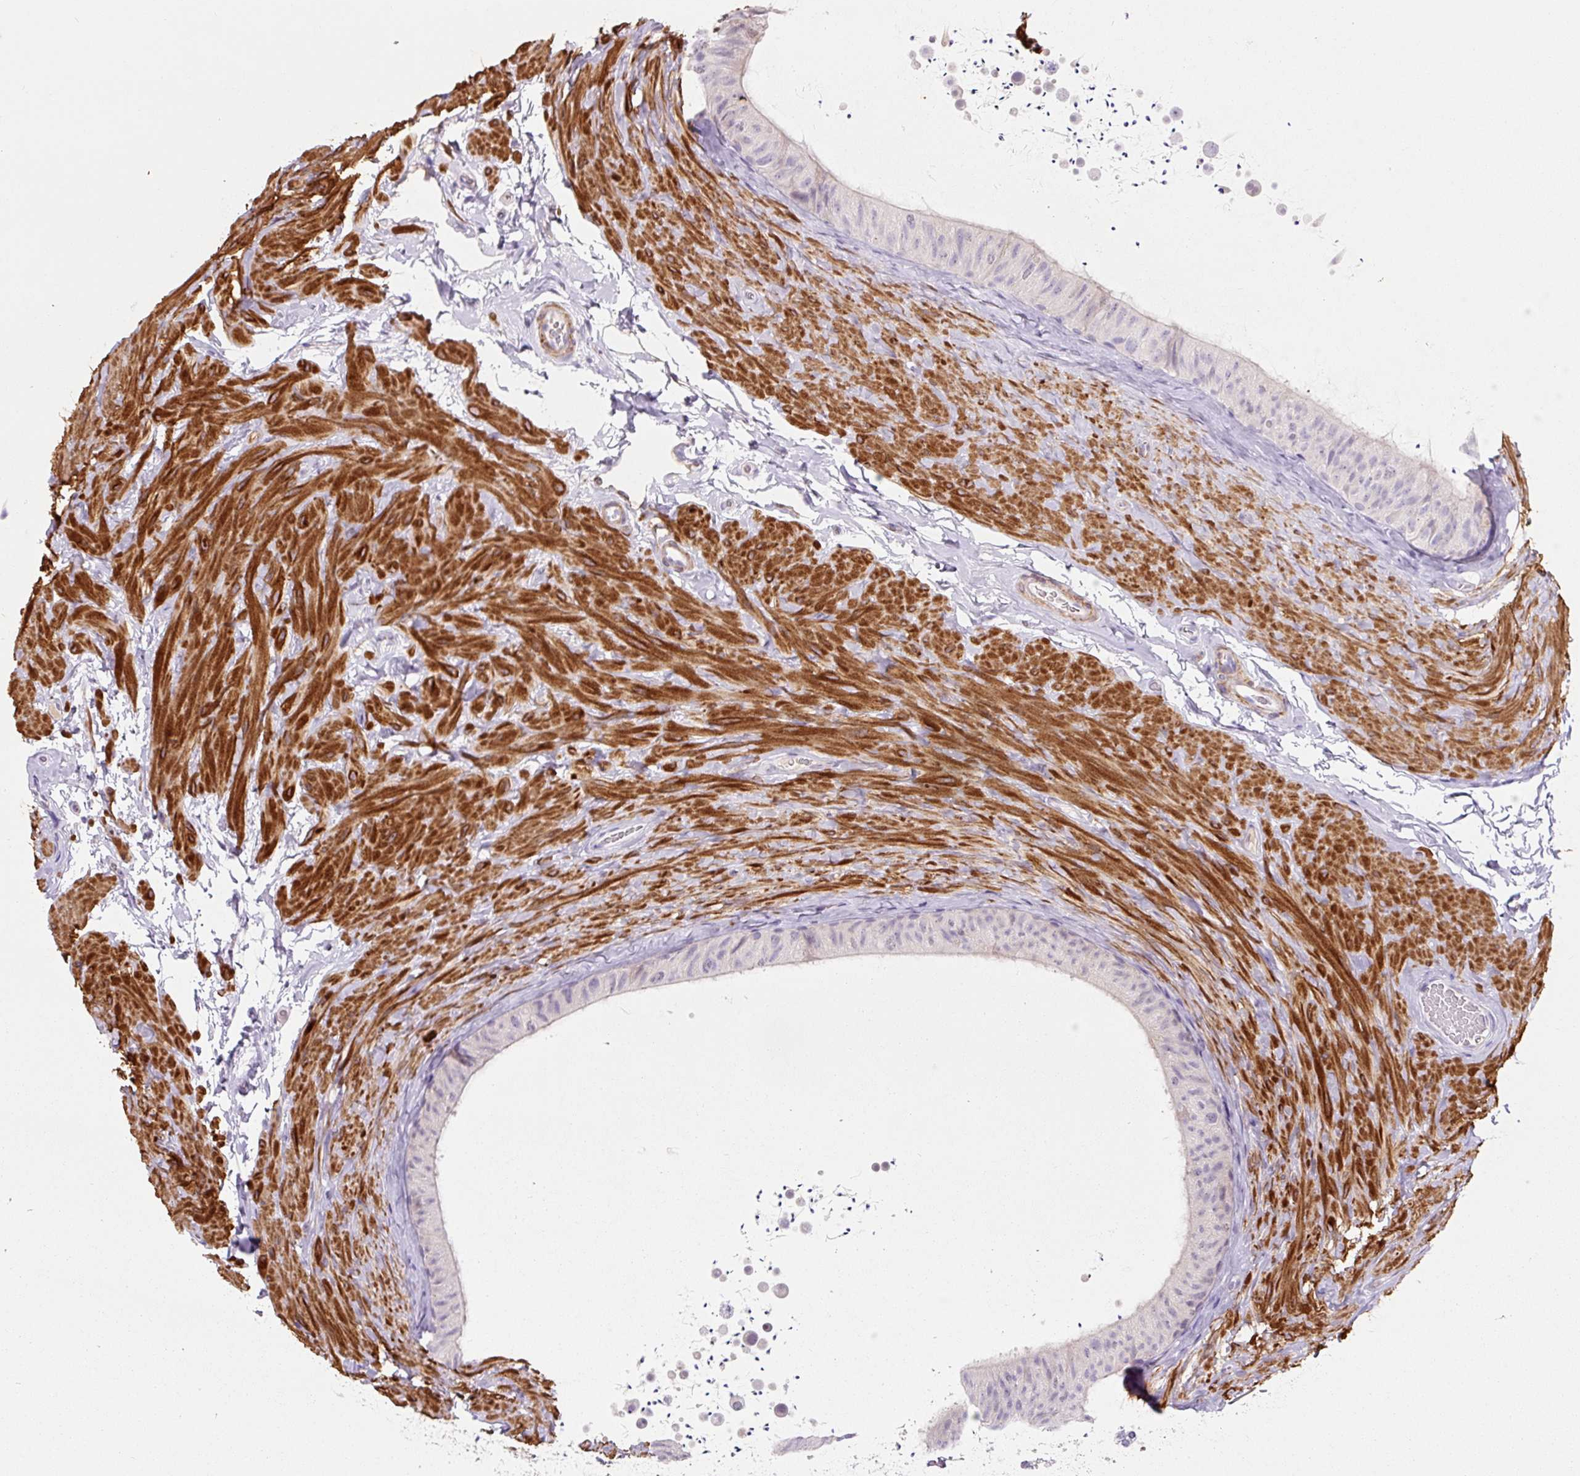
{"staining": {"intensity": "negative", "quantity": "none", "location": "none"}, "tissue": "epididymis", "cell_type": "Glandular cells", "image_type": "normal", "snomed": [{"axis": "morphology", "description": "Normal tissue, NOS"}, {"axis": "topography", "description": "Epididymis, spermatic cord, NOS"}, {"axis": "topography", "description": "Epididymis"}], "caption": "Image shows no significant protein positivity in glandular cells of benign epididymis.", "gene": "CCL25", "patient": {"sex": "male", "age": 31}}